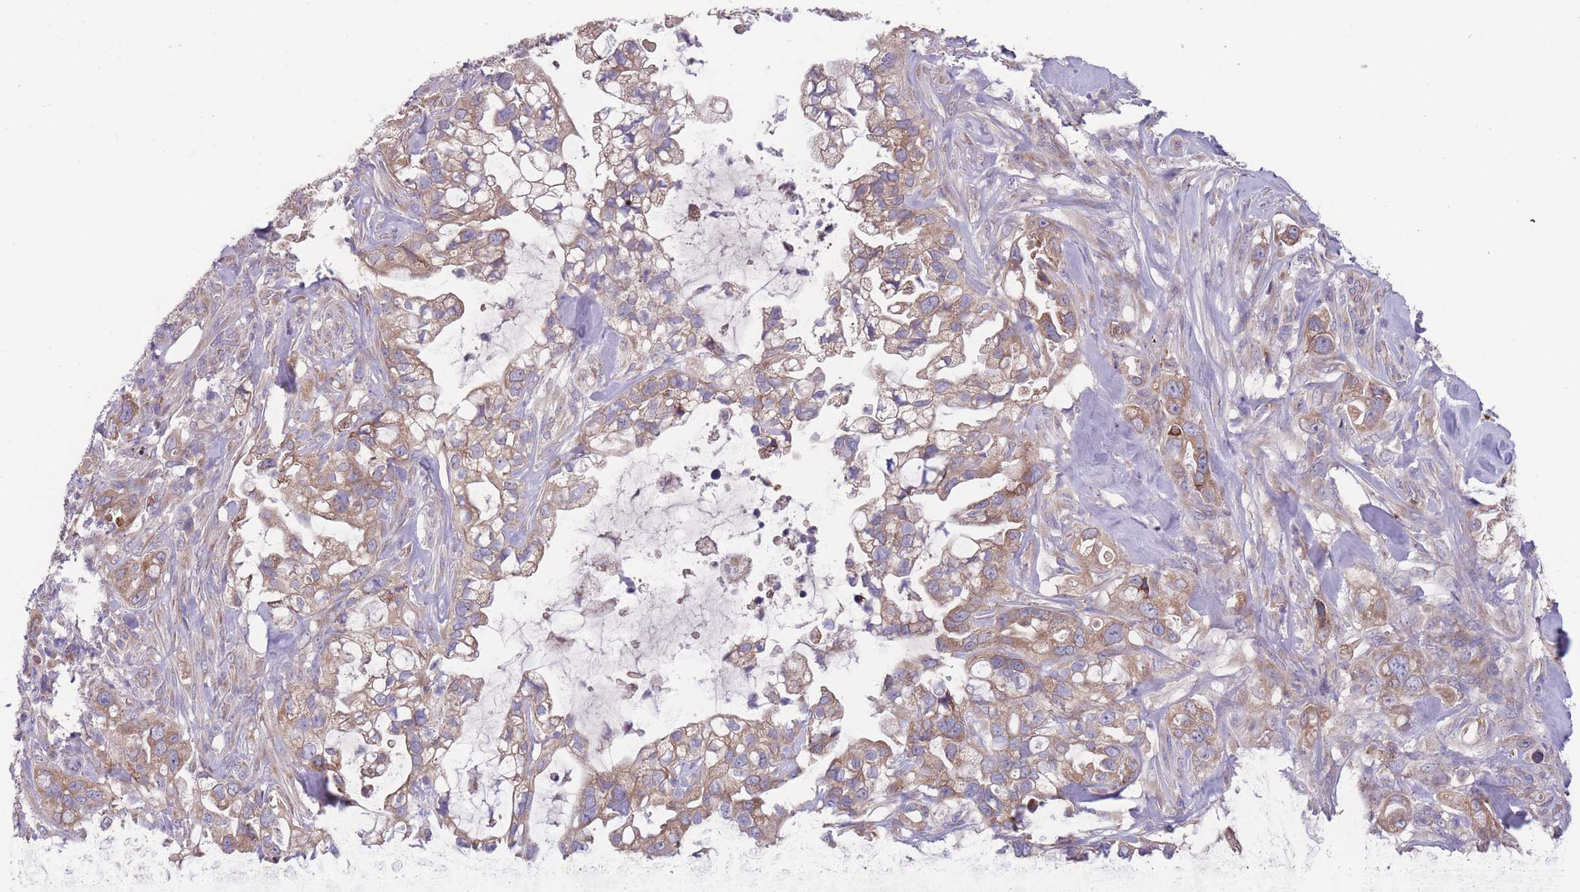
{"staining": {"intensity": "moderate", "quantity": ">75%", "location": "cytoplasmic/membranous"}, "tissue": "pancreatic cancer", "cell_type": "Tumor cells", "image_type": "cancer", "snomed": [{"axis": "morphology", "description": "Adenocarcinoma, NOS"}, {"axis": "topography", "description": "Pancreas"}], "caption": "This is a histology image of immunohistochemistry staining of pancreatic adenocarcinoma, which shows moderate expression in the cytoplasmic/membranous of tumor cells.", "gene": "STIM2", "patient": {"sex": "female", "age": 61}}